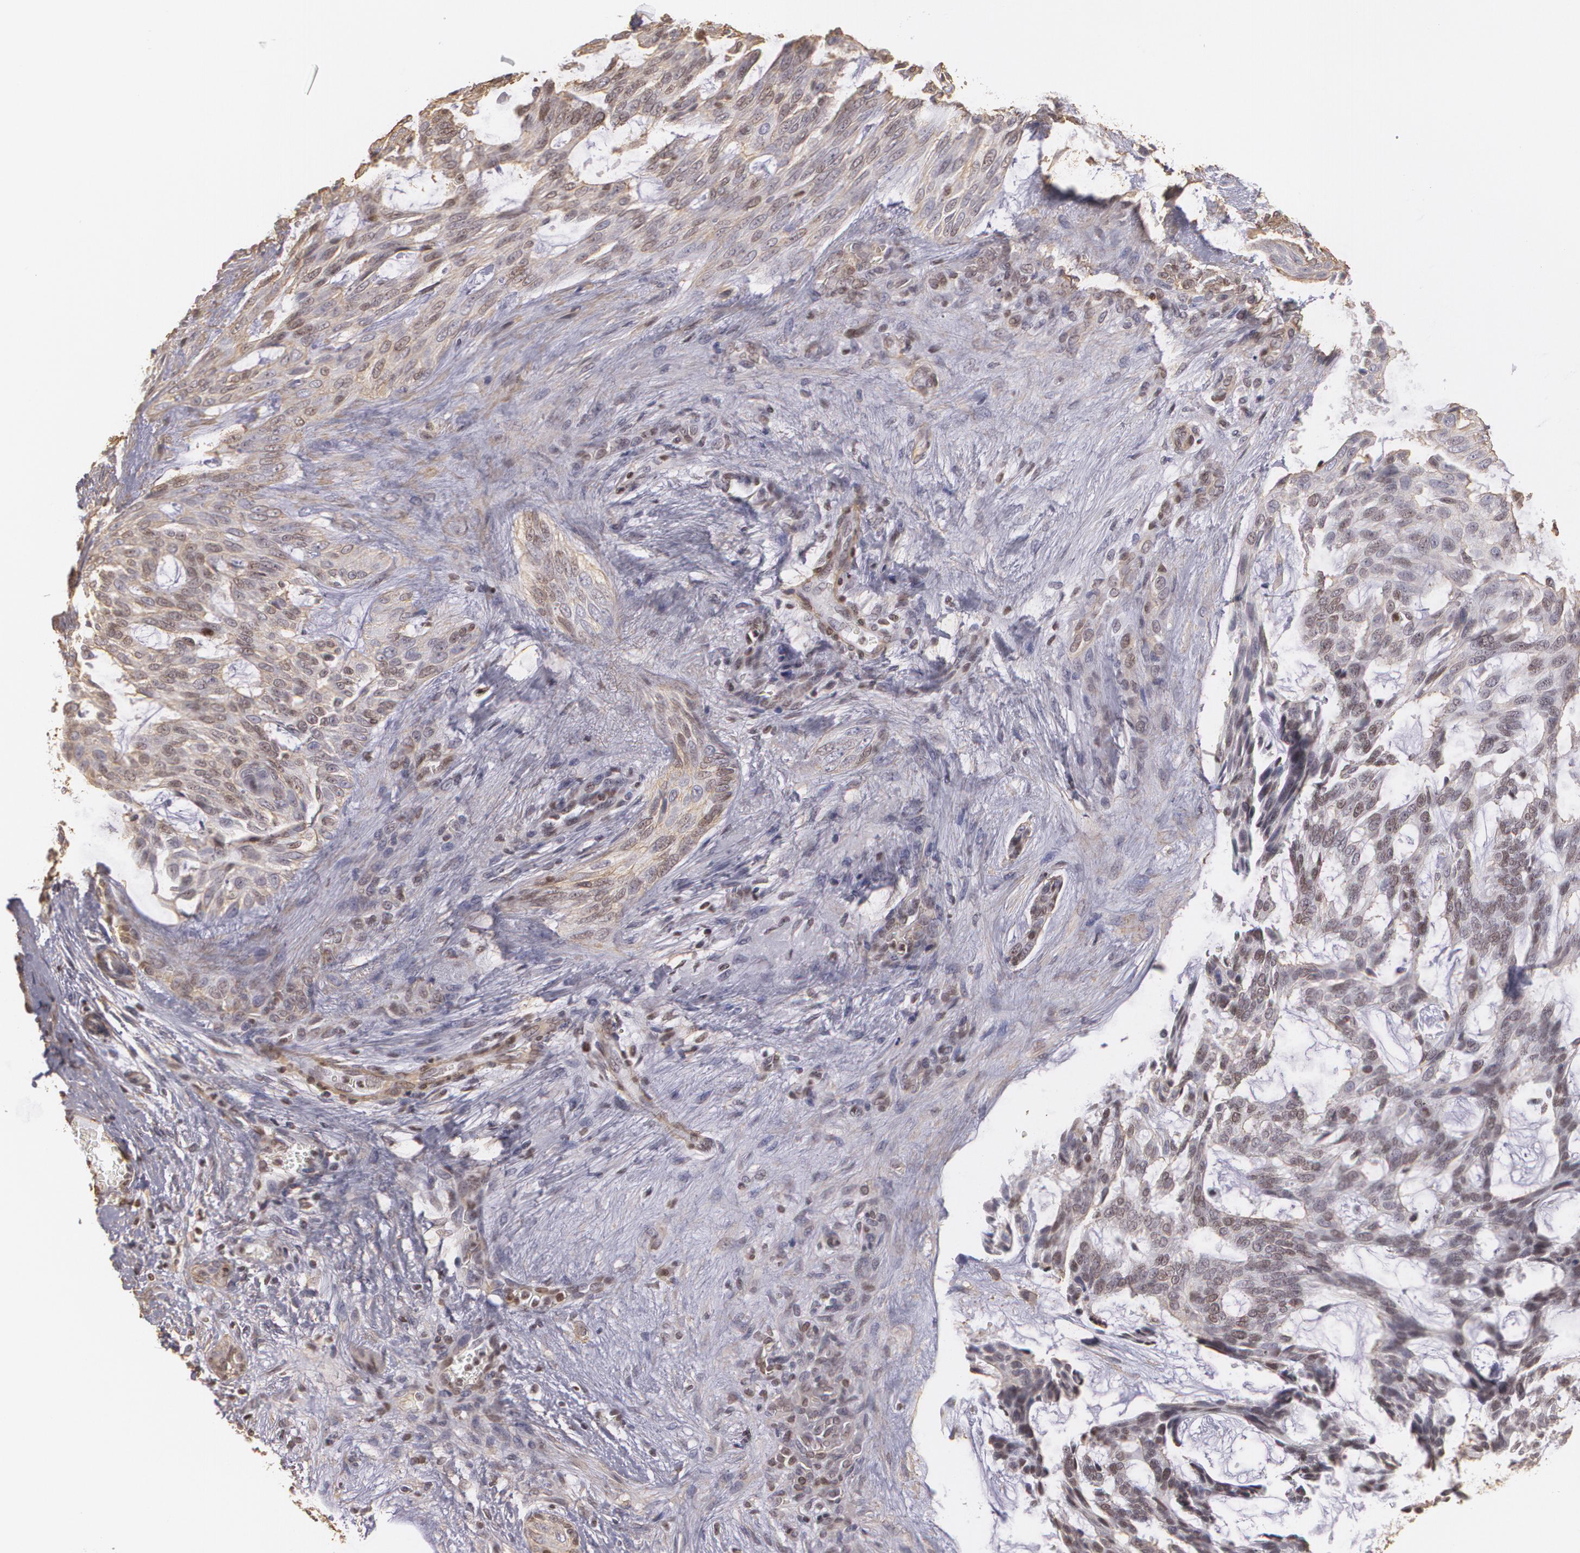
{"staining": {"intensity": "weak", "quantity": ">75%", "location": "cytoplasmic/membranous"}, "tissue": "skin cancer", "cell_type": "Tumor cells", "image_type": "cancer", "snomed": [{"axis": "morphology", "description": "Normal tissue, NOS"}, {"axis": "morphology", "description": "Basal cell carcinoma"}, {"axis": "topography", "description": "Skin"}], "caption": "Skin cancer (basal cell carcinoma) stained for a protein (brown) exhibits weak cytoplasmic/membranous positive positivity in approximately >75% of tumor cells.", "gene": "VAMP1", "patient": {"sex": "female", "age": 71}}